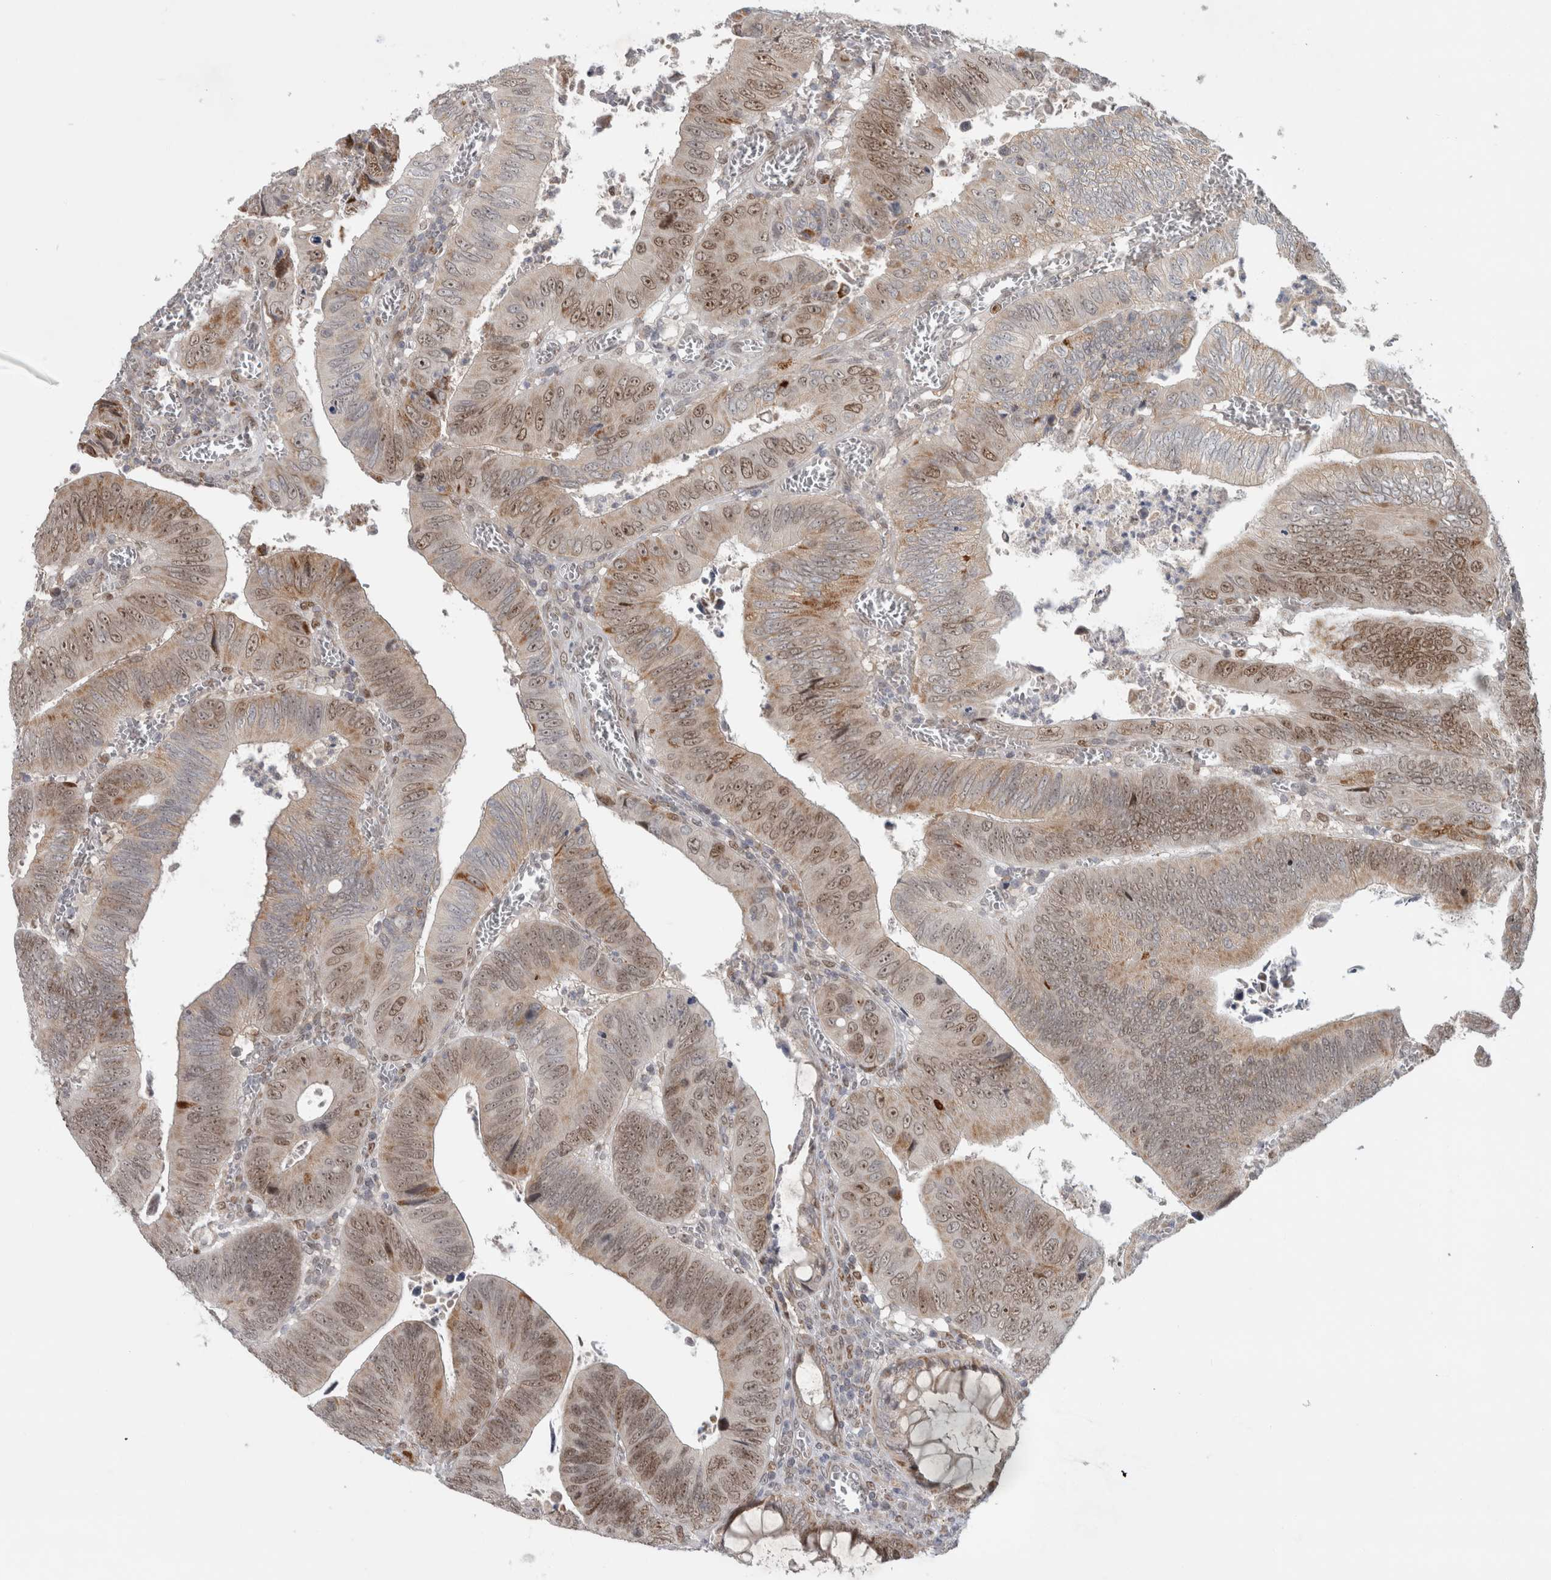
{"staining": {"intensity": "moderate", "quantity": "25%-75%", "location": "cytoplasmic/membranous,nuclear"}, "tissue": "colorectal cancer", "cell_type": "Tumor cells", "image_type": "cancer", "snomed": [{"axis": "morphology", "description": "Inflammation, NOS"}, {"axis": "morphology", "description": "Adenocarcinoma, NOS"}, {"axis": "topography", "description": "Colon"}], "caption": "Immunohistochemistry (IHC) histopathology image of neoplastic tissue: colorectal adenocarcinoma stained using IHC shows medium levels of moderate protein expression localized specifically in the cytoplasmic/membranous and nuclear of tumor cells, appearing as a cytoplasmic/membranous and nuclear brown color.", "gene": "INSRR", "patient": {"sex": "male", "age": 72}}